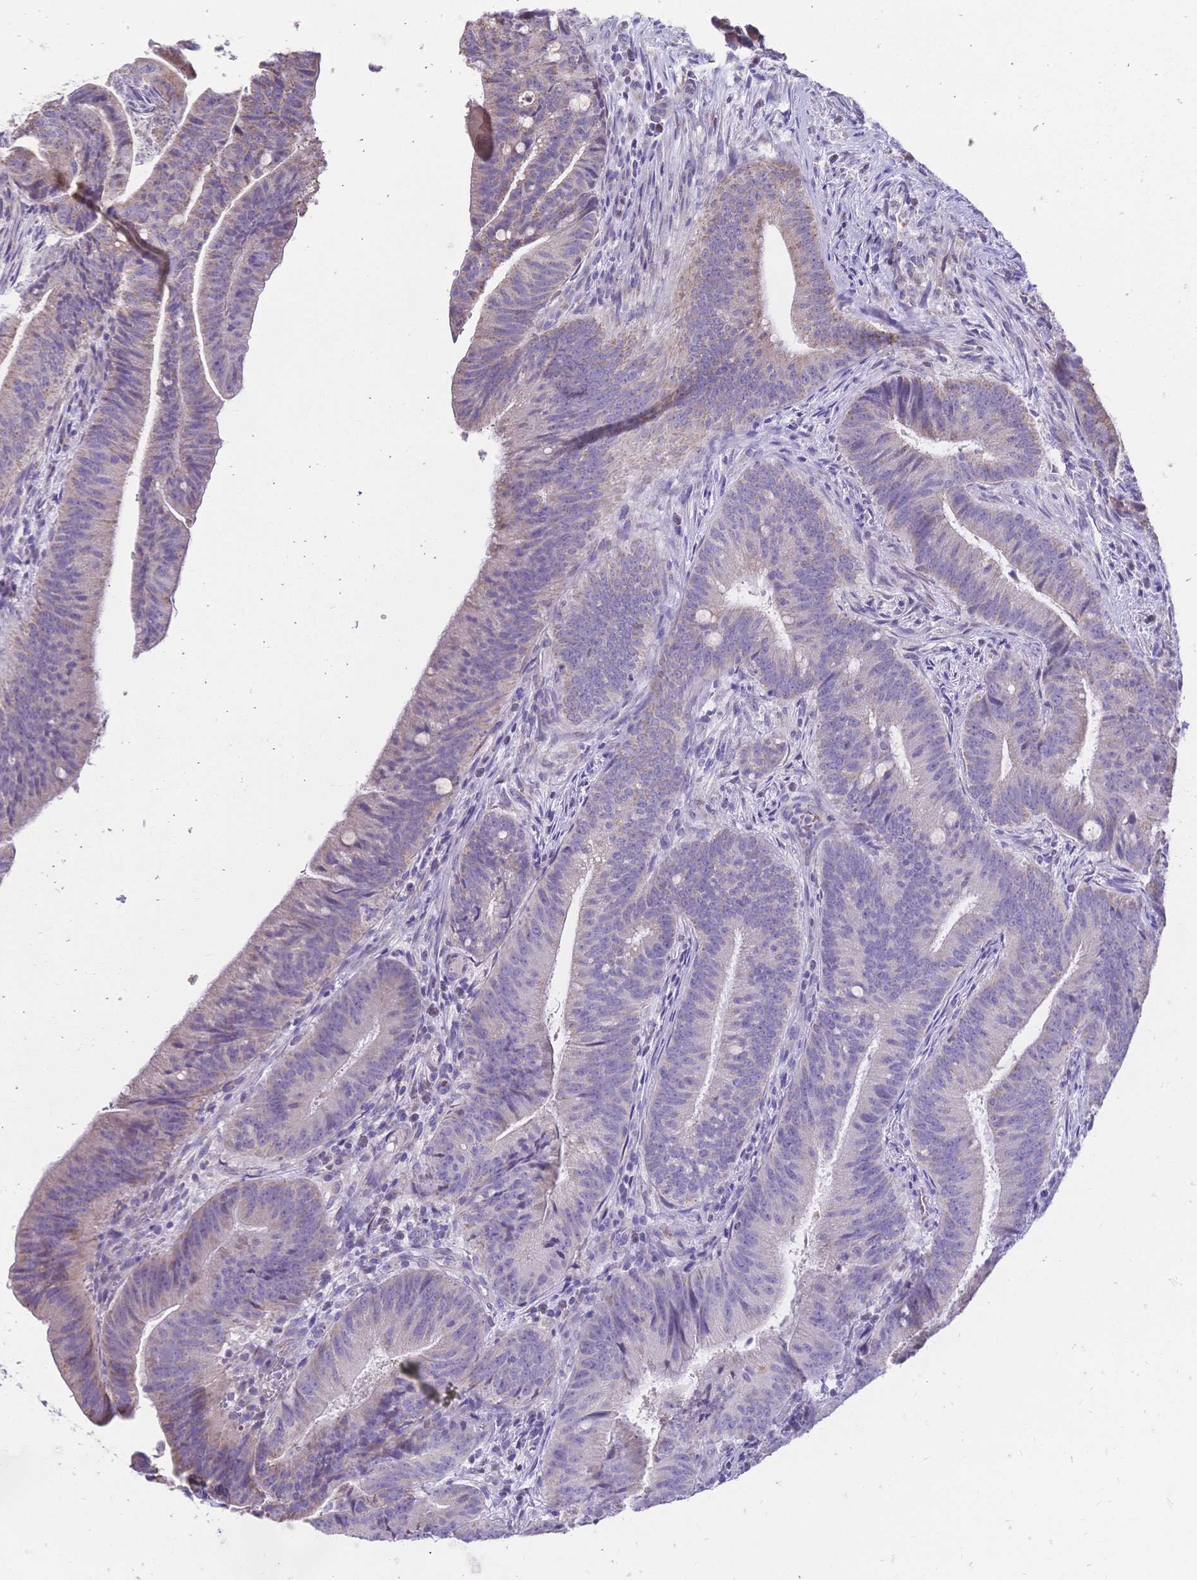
{"staining": {"intensity": "weak", "quantity": "<25%", "location": "cytoplasmic/membranous"}, "tissue": "colorectal cancer", "cell_type": "Tumor cells", "image_type": "cancer", "snomed": [{"axis": "morphology", "description": "Adenocarcinoma, NOS"}, {"axis": "topography", "description": "Colon"}], "caption": "A photomicrograph of colorectal adenocarcinoma stained for a protein shows no brown staining in tumor cells.", "gene": "CLEC18B", "patient": {"sex": "female", "age": 43}}